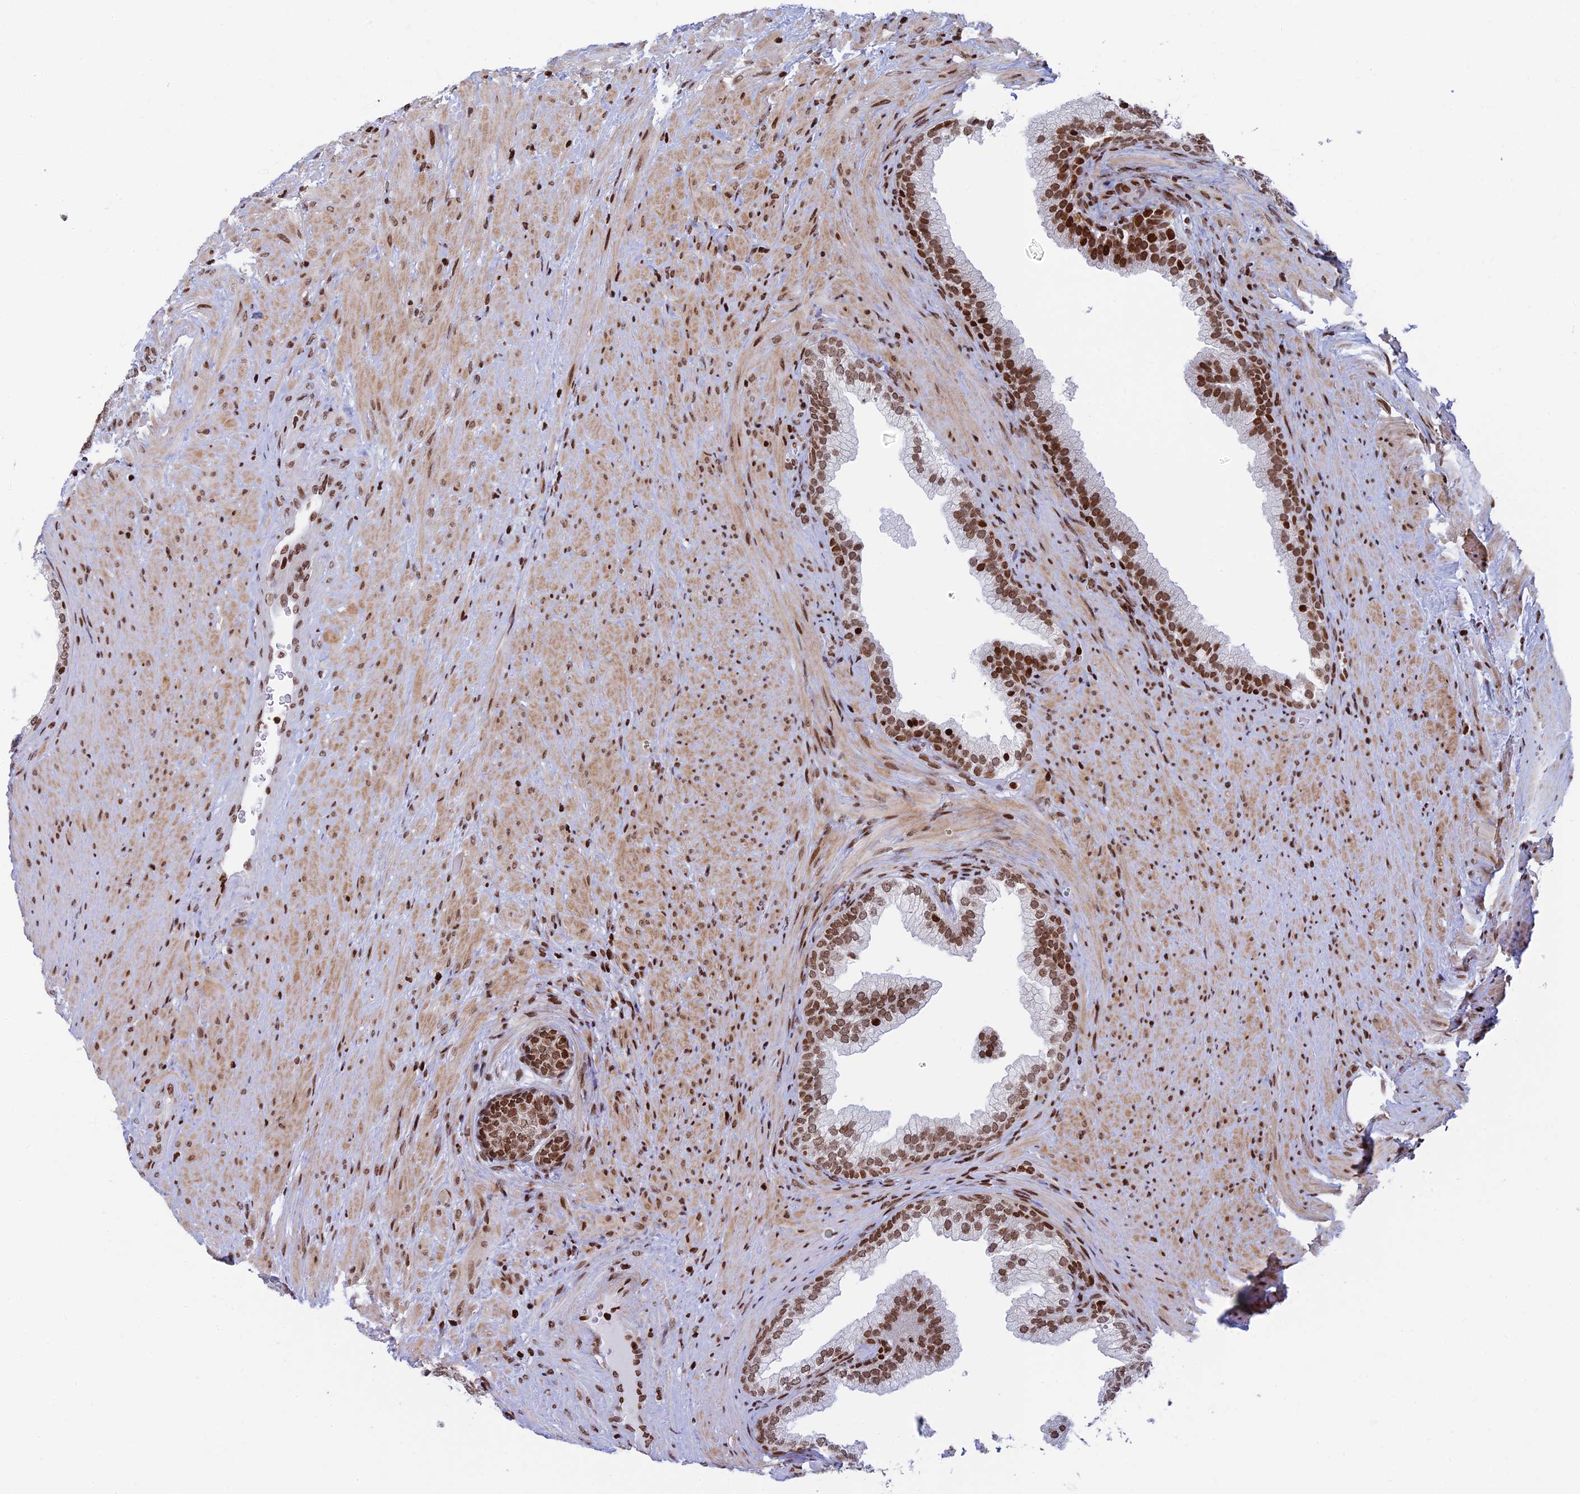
{"staining": {"intensity": "moderate", "quantity": ">75%", "location": "nuclear"}, "tissue": "prostate", "cell_type": "Glandular cells", "image_type": "normal", "snomed": [{"axis": "morphology", "description": "Normal tissue, NOS"}, {"axis": "topography", "description": "Prostate"}], "caption": "Brown immunohistochemical staining in unremarkable human prostate displays moderate nuclear staining in about >75% of glandular cells. (brown staining indicates protein expression, while blue staining denotes nuclei).", "gene": "RPAP1", "patient": {"sex": "male", "age": 76}}